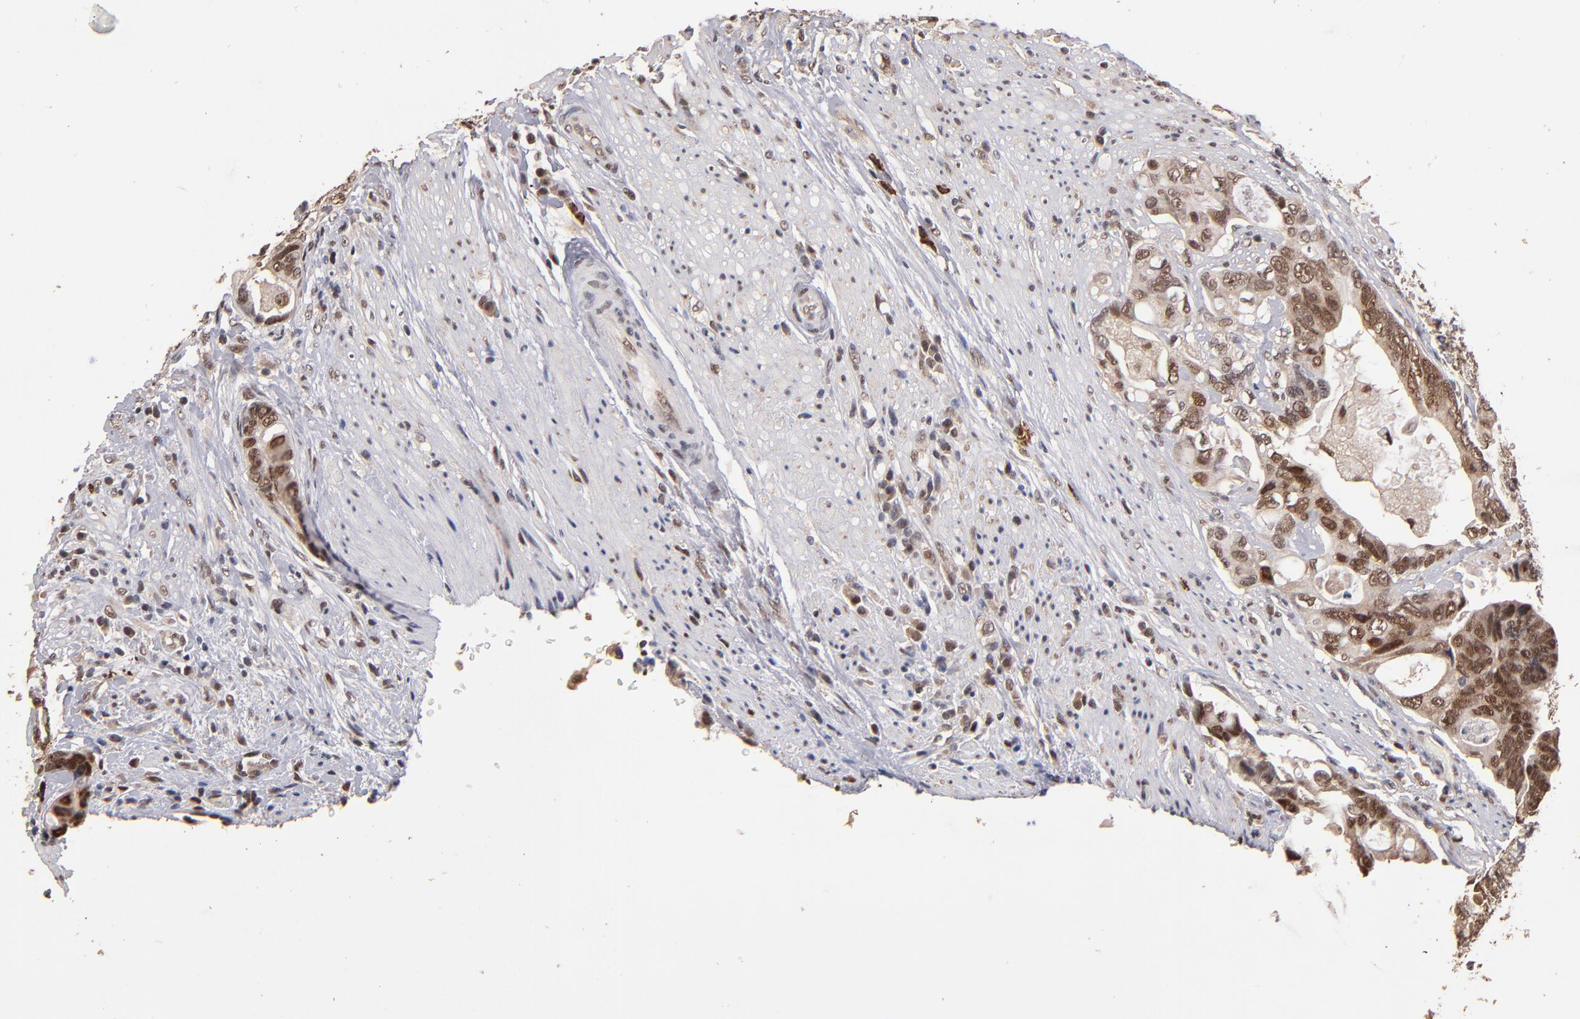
{"staining": {"intensity": "moderate", "quantity": "25%-75%", "location": "cytoplasmic/membranous,nuclear"}, "tissue": "colorectal cancer", "cell_type": "Tumor cells", "image_type": "cancer", "snomed": [{"axis": "morphology", "description": "Adenocarcinoma, NOS"}, {"axis": "topography", "description": "Rectum"}], "caption": "This micrograph demonstrates immunohistochemistry (IHC) staining of colorectal cancer (adenocarcinoma), with medium moderate cytoplasmic/membranous and nuclear positivity in about 25%-75% of tumor cells.", "gene": "EAPP", "patient": {"sex": "female", "age": 57}}